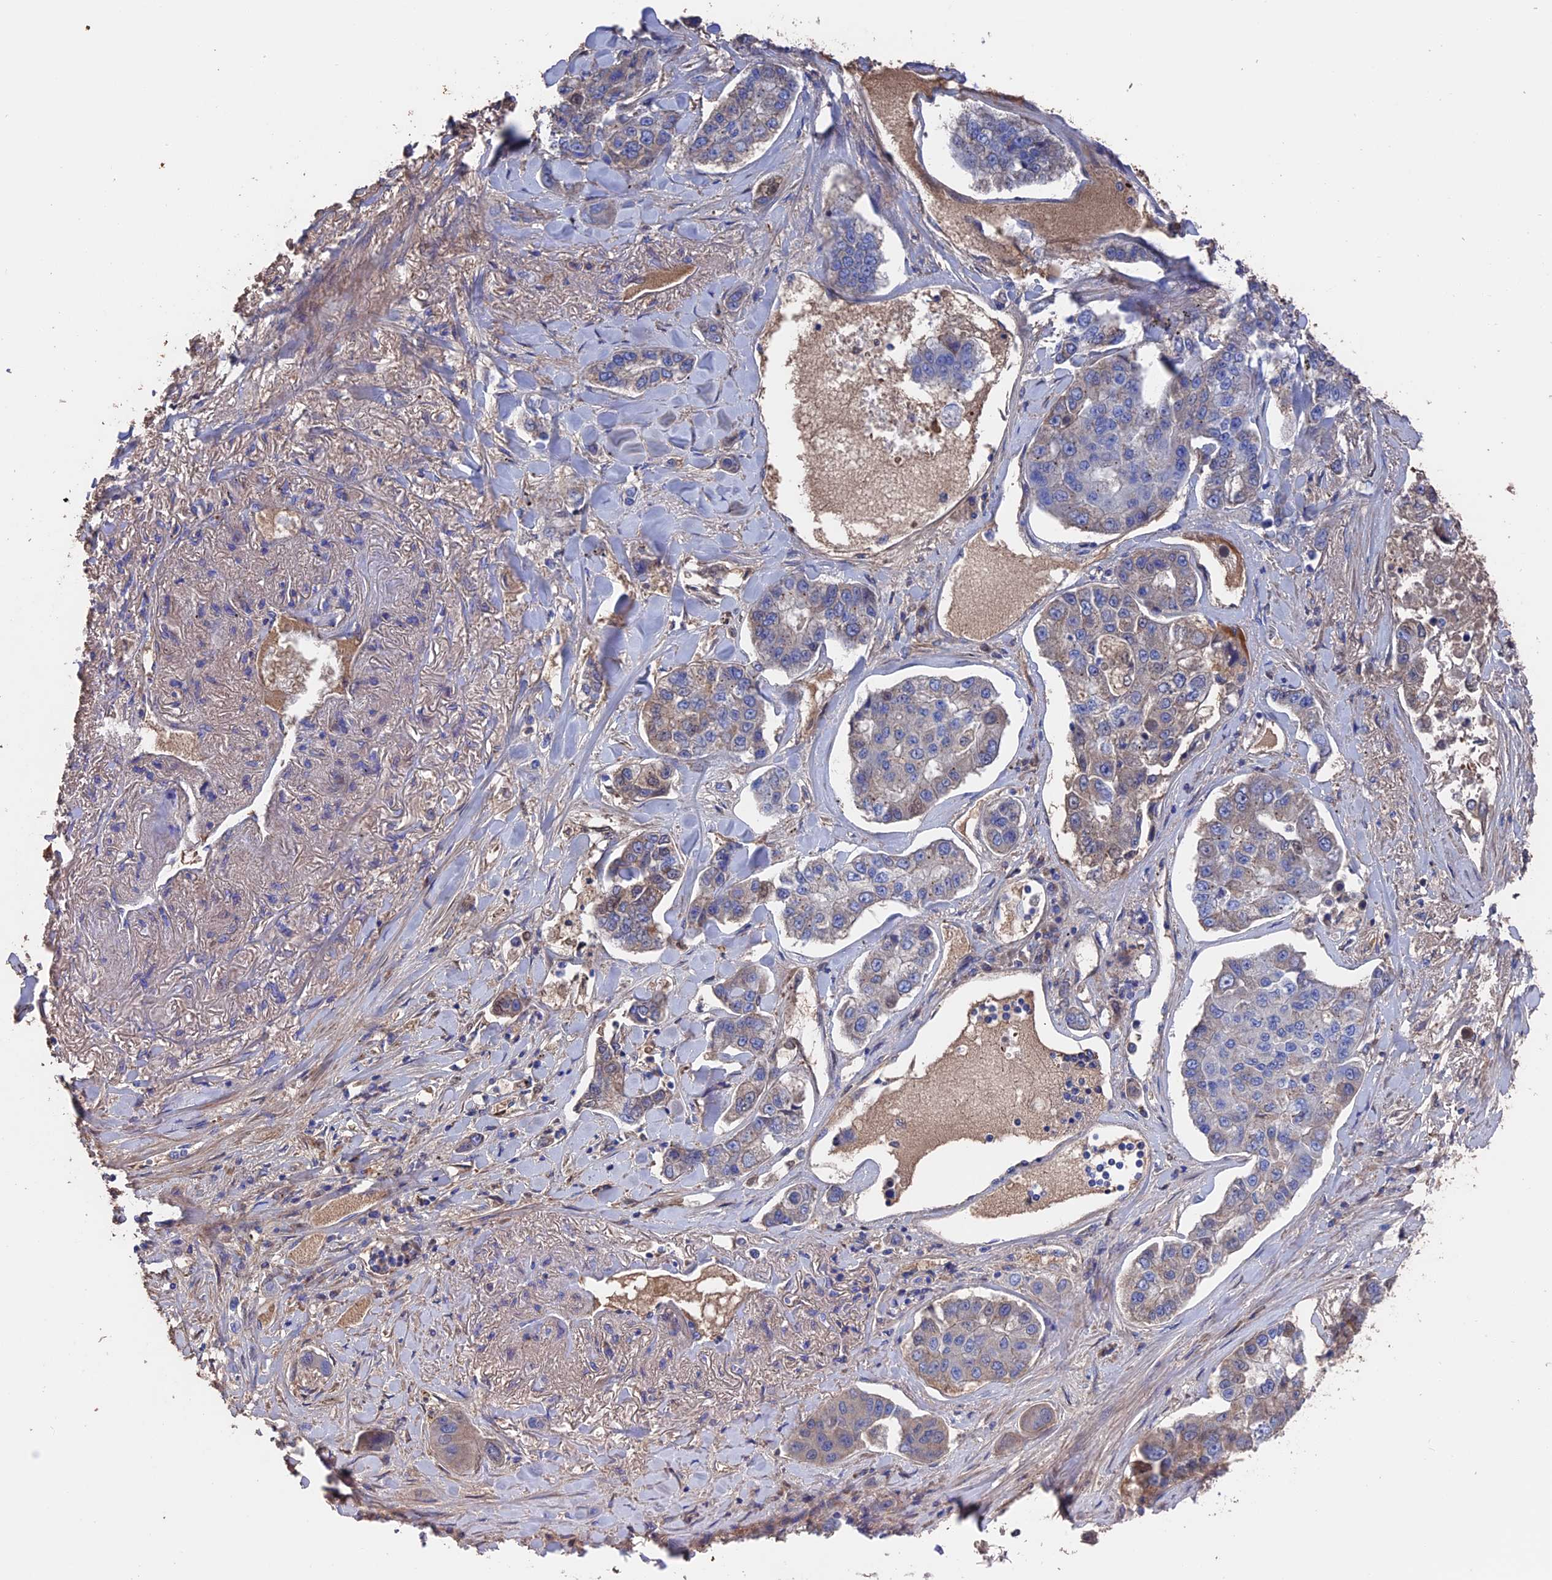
{"staining": {"intensity": "moderate", "quantity": "<25%", "location": "cytoplasmic/membranous"}, "tissue": "lung cancer", "cell_type": "Tumor cells", "image_type": "cancer", "snomed": [{"axis": "morphology", "description": "Adenocarcinoma, NOS"}, {"axis": "topography", "description": "Lung"}], "caption": "The histopathology image exhibits immunohistochemical staining of lung cancer (adenocarcinoma). There is moderate cytoplasmic/membranous expression is appreciated in approximately <25% of tumor cells.", "gene": "HPF1", "patient": {"sex": "male", "age": 49}}